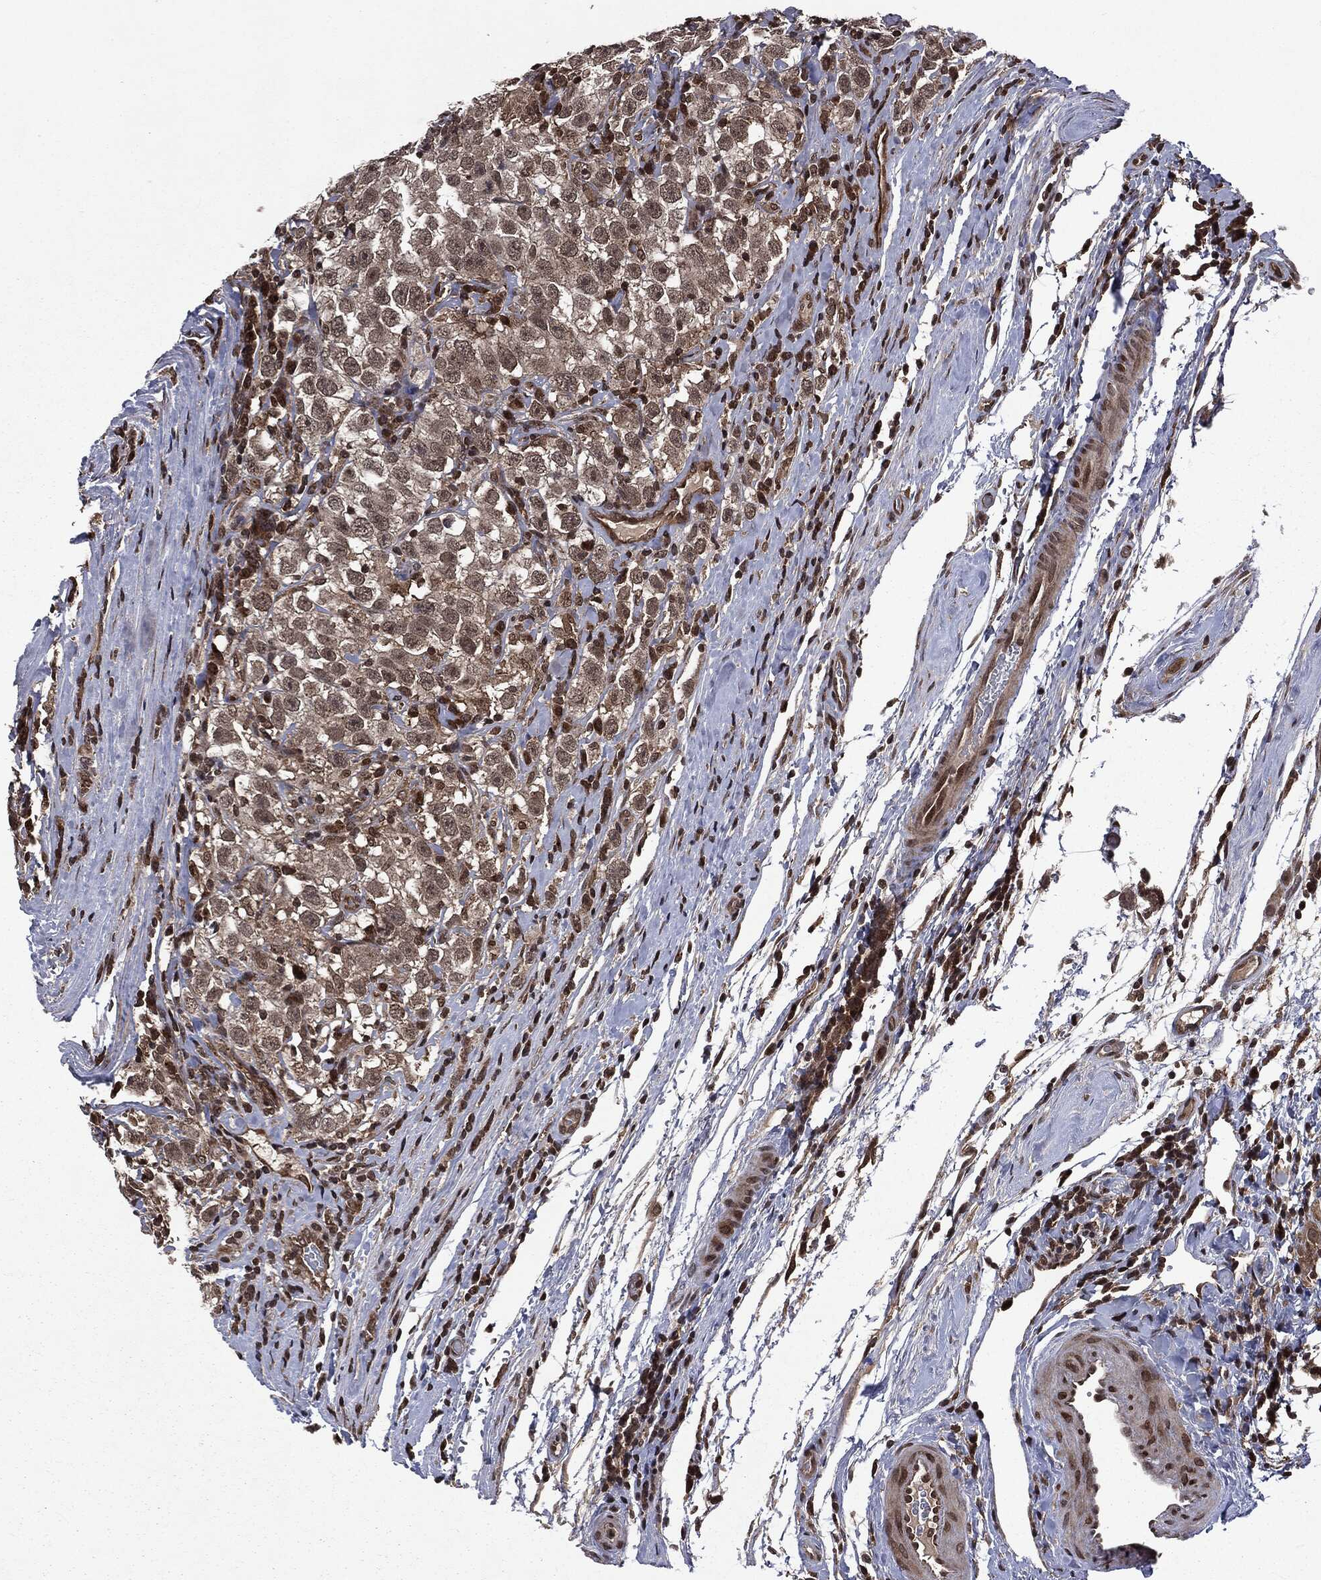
{"staining": {"intensity": "moderate", "quantity": "25%-75%", "location": "cytoplasmic/membranous,nuclear"}, "tissue": "testis cancer", "cell_type": "Tumor cells", "image_type": "cancer", "snomed": [{"axis": "morphology", "description": "Seminoma, NOS"}, {"axis": "topography", "description": "Testis"}], "caption": "A brown stain labels moderate cytoplasmic/membranous and nuclear expression of a protein in testis cancer tumor cells.", "gene": "STAU2", "patient": {"sex": "male", "age": 41}}